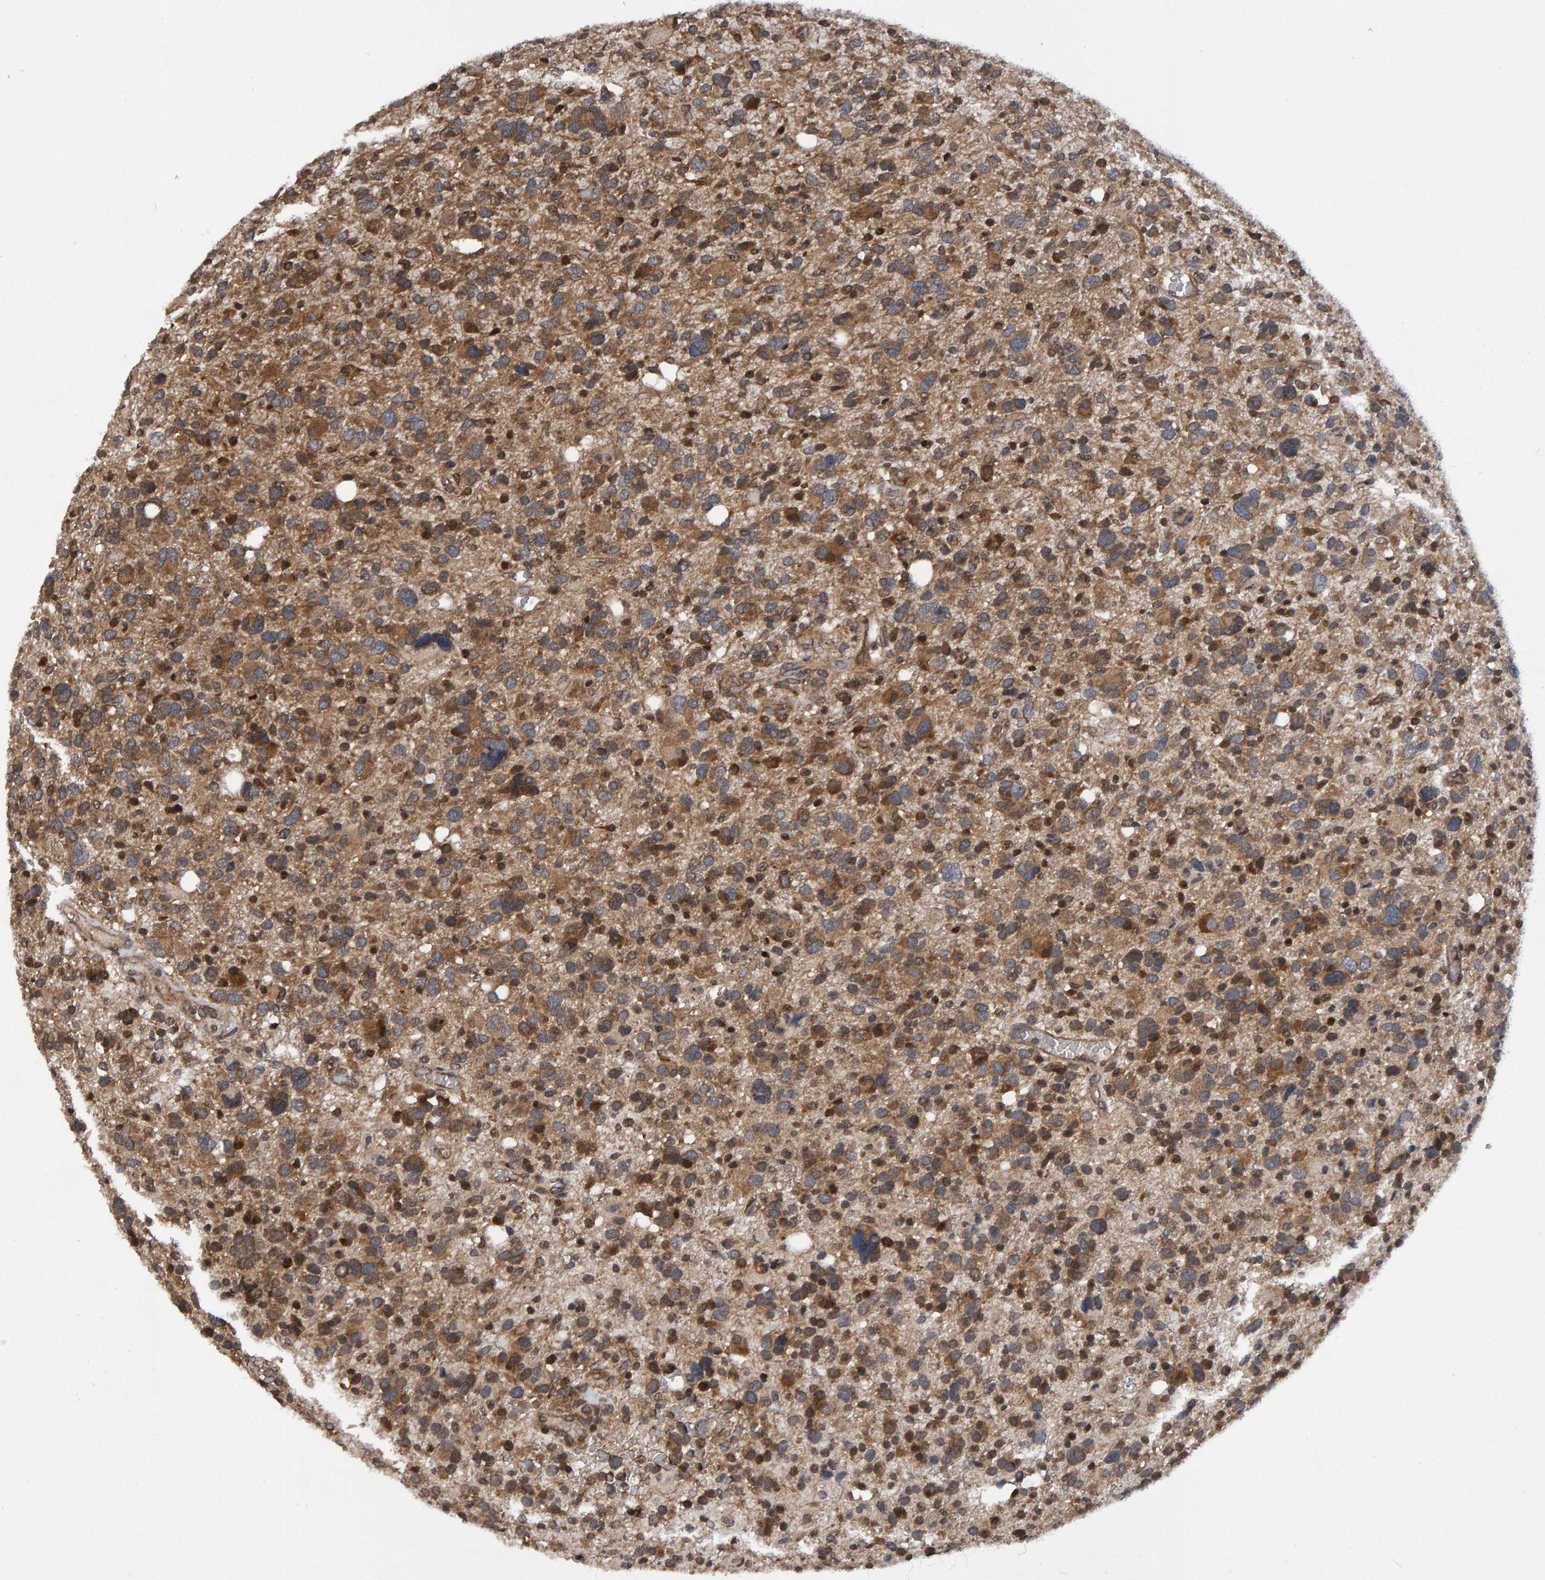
{"staining": {"intensity": "moderate", "quantity": ">75%", "location": "cytoplasmic/membranous"}, "tissue": "glioma", "cell_type": "Tumor cells", "image_type": "cancer", "snomed": [{"axis": "morphology", "description": "Glioma, malignant, High grade"}, {"axis": "topography", "description": "Brain"}], "caption": "An immunohistochemistry histopathology image of neoplastic tissue is shown. Protein staining in brown highlights moderate cytoplasmic/membranous positivity in glioma within tumor cells.", "gene": "GAB2", "patient": {"sex": "male", "age": 48}}